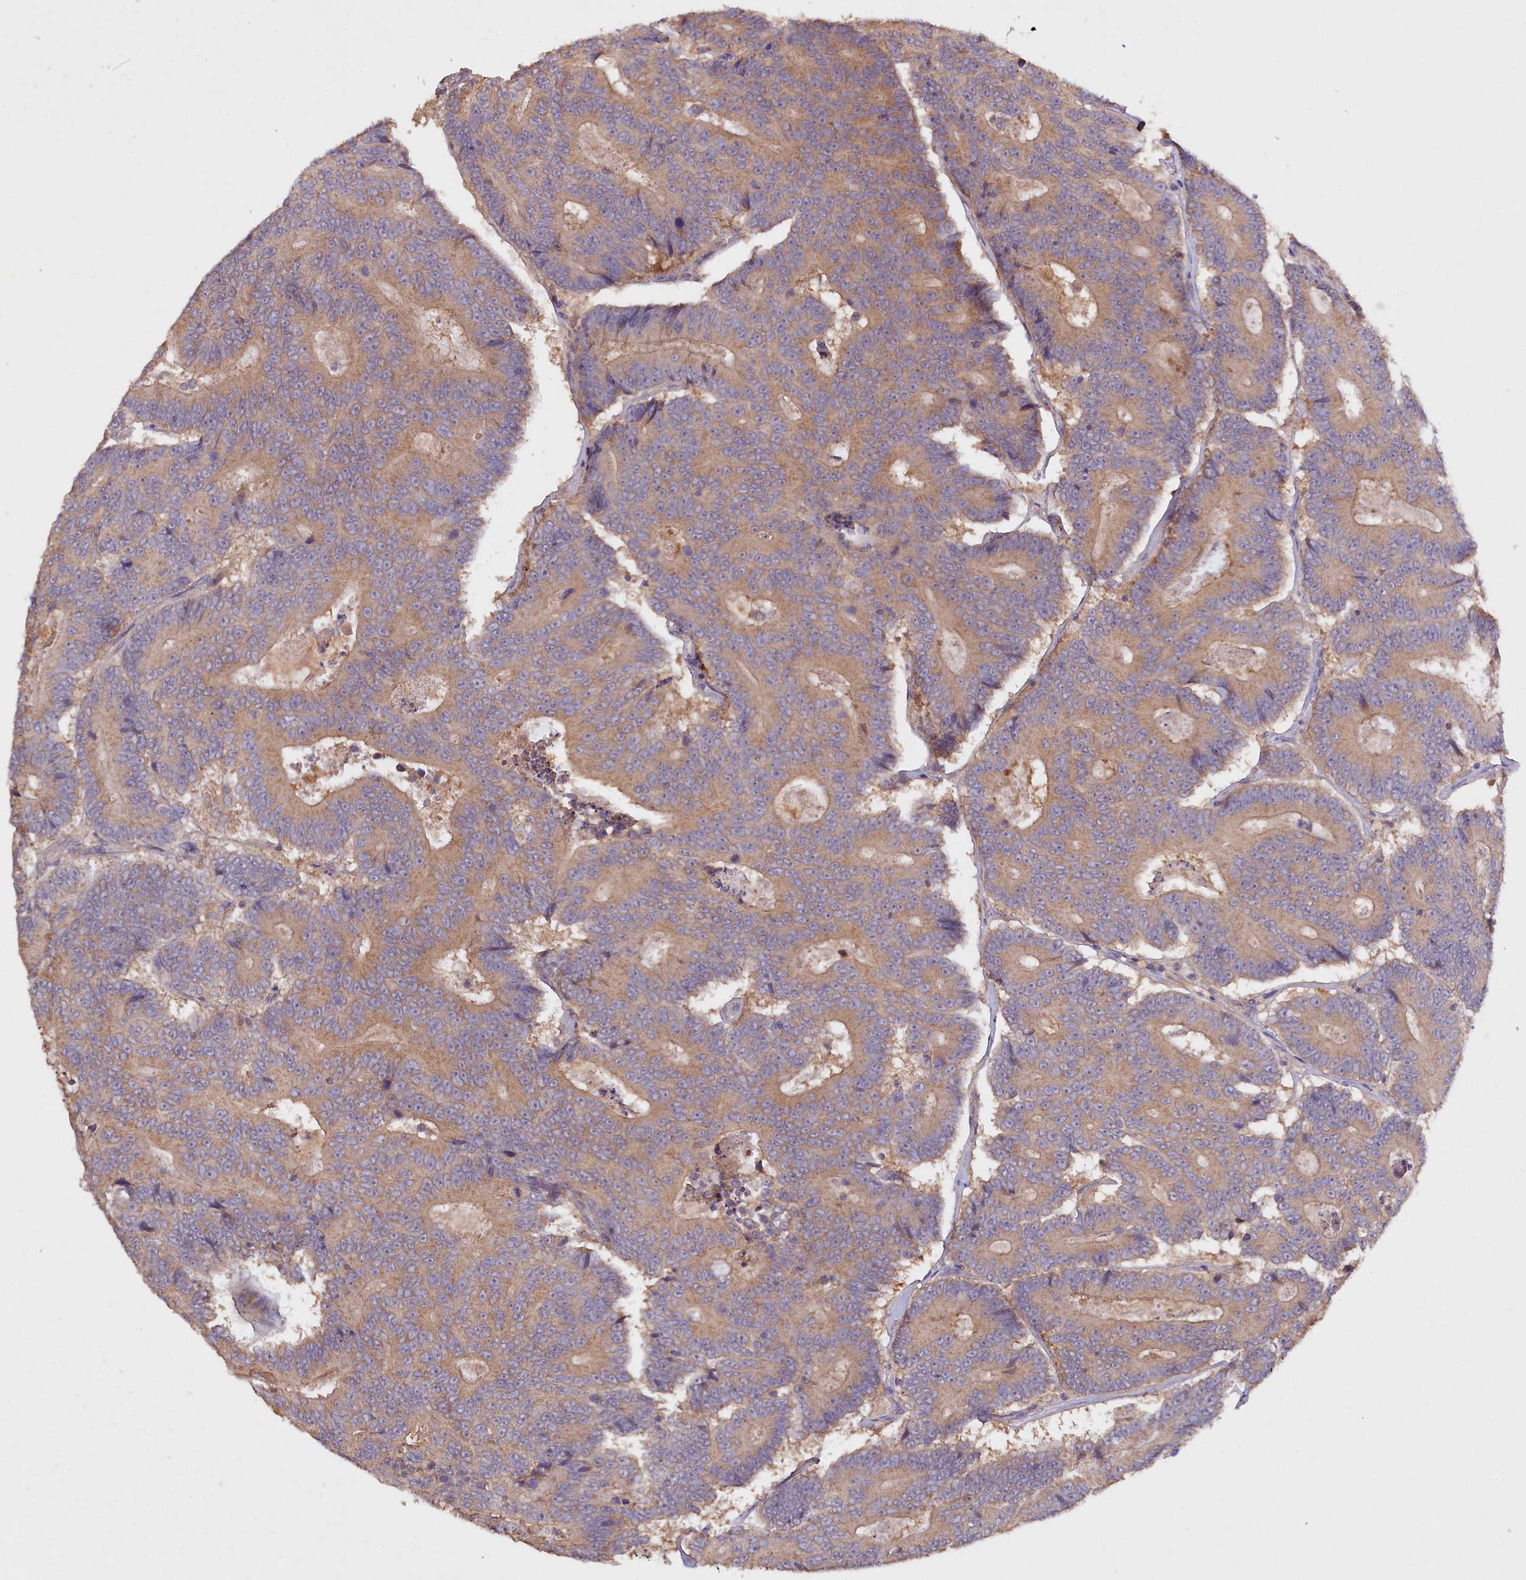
{"staining": {"intensity": "weak", "quantity": ">75%", "location": "cytoplasmic/membranous"}, "tissue": "colorectal cancer", "cell_type": "Tumor cells", "image_type": "cancer", "snomed": [{"axis": "morphology", "description": "Adenocarcinoma, NOS"}, {"axis": "topography", "description": "Colon"}], "caption": "Colorectal cancer (adenocarcinoma) was stained to show a protein in brown. There is low levels of weak cytoplasmic/membranous expression in approximately >75% of tumor cells.", "gene": "ETFBKMT", "patient": {"sex": "male", "age": 83}}